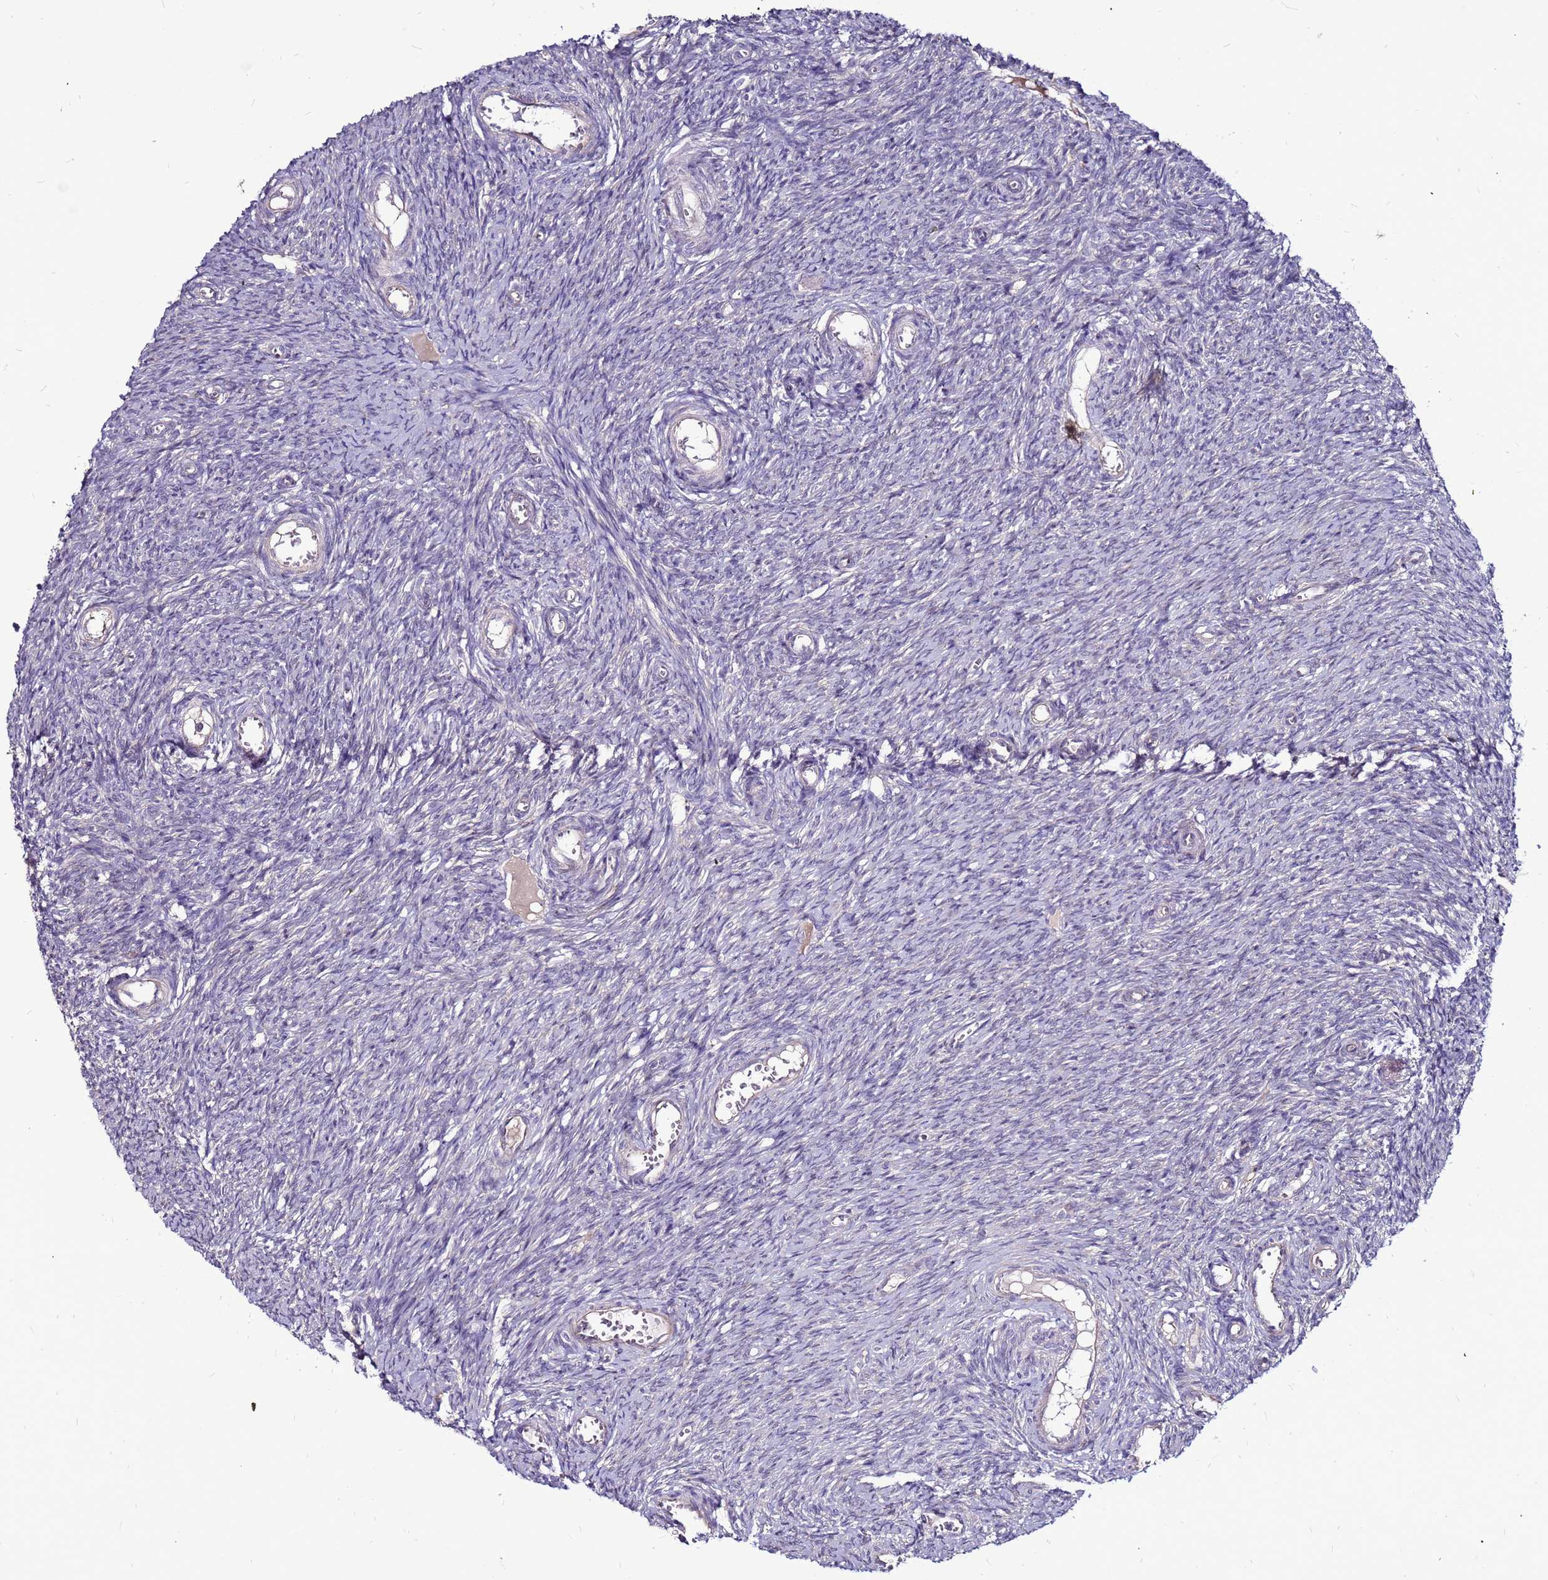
{"staining": {"intensity": "weak", "quantity": "<25%", "location": "cytoplasmic/membranous"}, "tissue": "ovary", "cell_type": "Ovarian stroma cells", "image_type": "normal", "snomed": [{"axis": "morphology", "description": "Normal tissue, NOS"}, {"axis": "topography", "description": "Ovary"}], "caption": "Ovarian stroma cells are negative for brown protein staining in unremarkable ovary. (Brightfield microscopy of DAB immunohistochemistry (IHC) at high magnification).", "gene": "GPN3", "patient": {"sex": "female", "age": 44}}